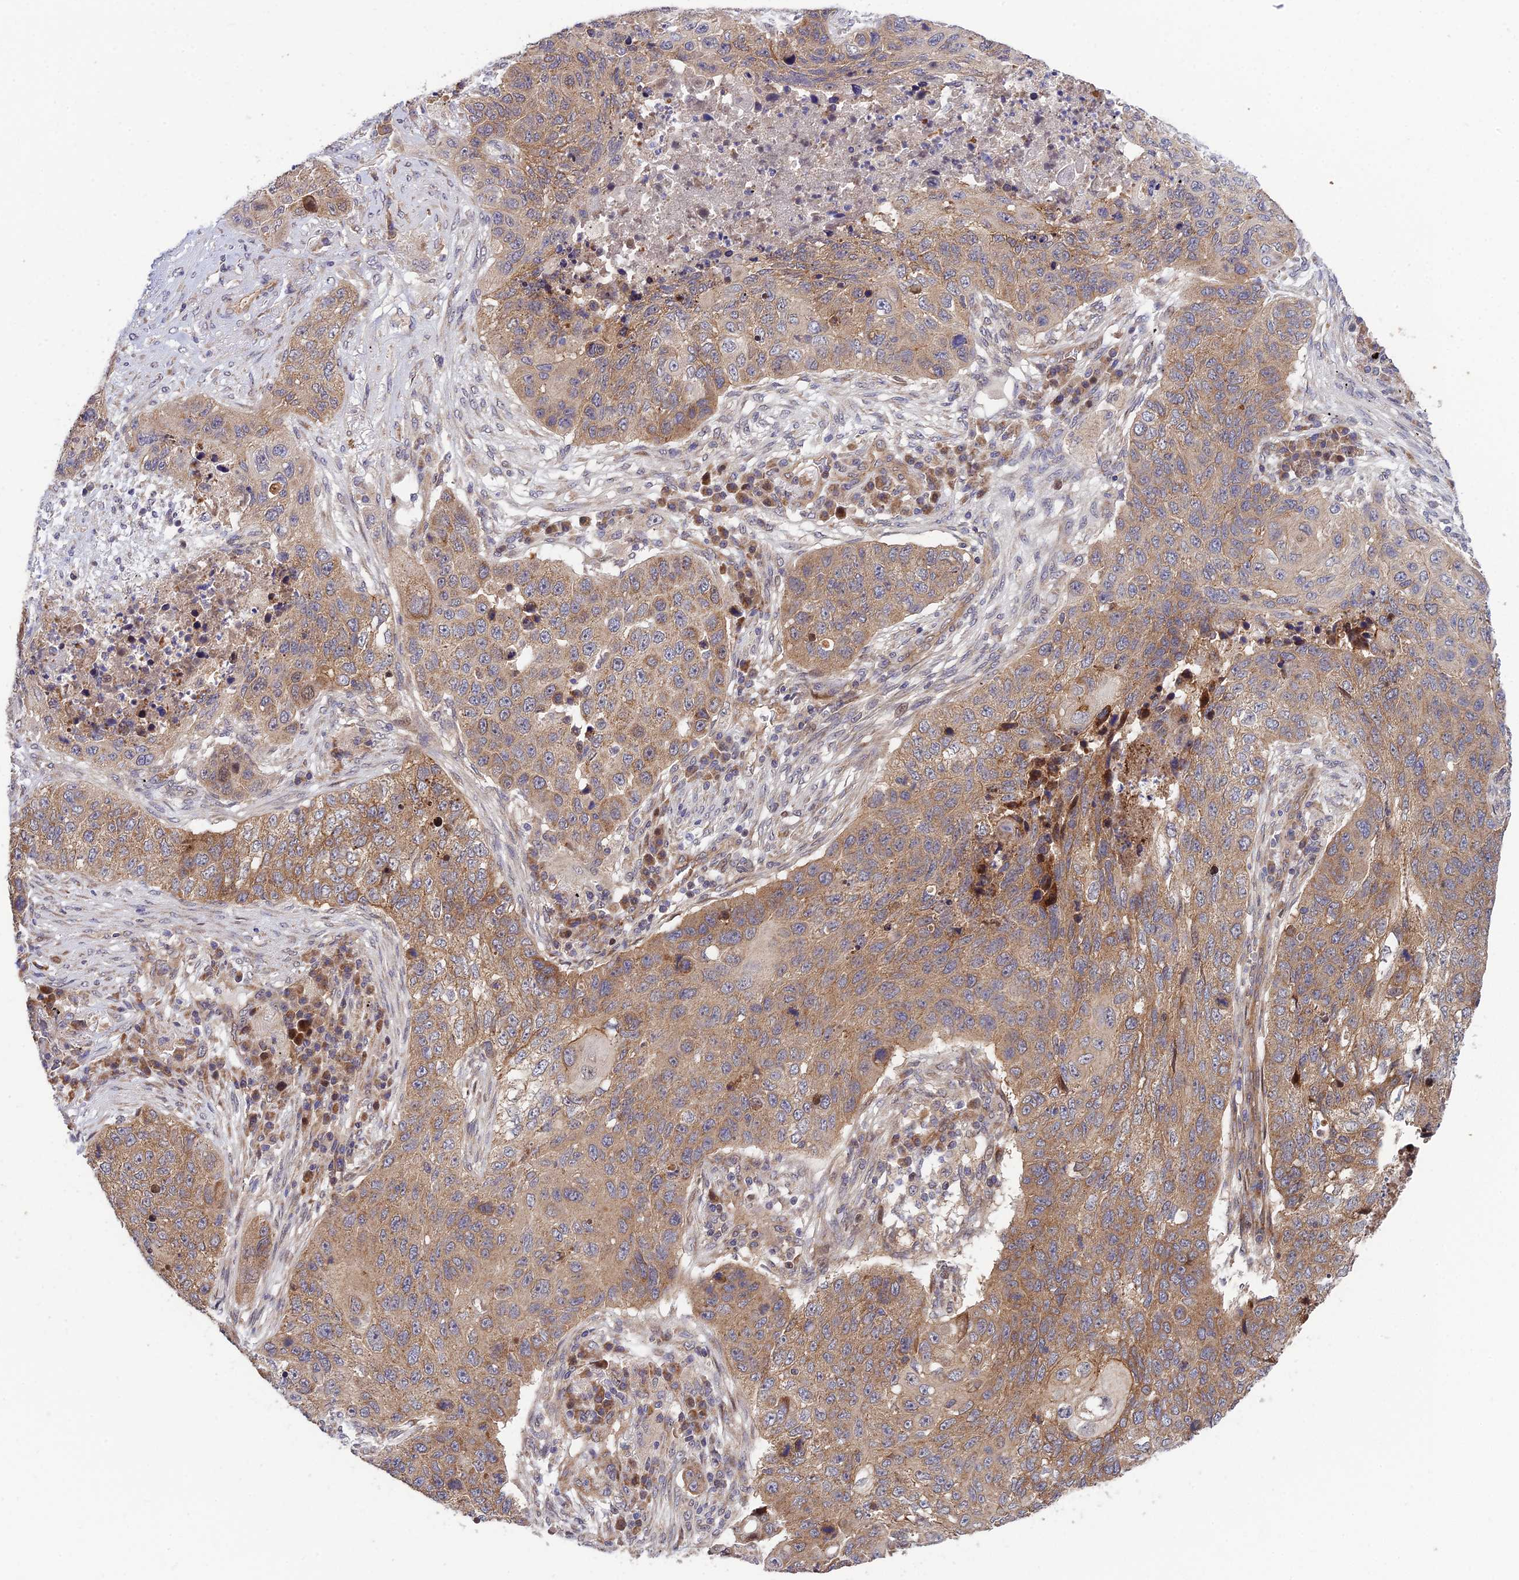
{"staining": {"intensity": "moderate", "quantity": ">75%", "location": "cytoplasmic/membranous"}, "tissue": "lung cancer", "cell_type": "Tumor cells", "image_type": "cancer", "snomed": [{"axis": "morphology", "description": "Squamous cell carcinoma, NOS"}, {"axis": "topography", "description": "Lung"}], "caption": "IHC (DAB) staining of human squamous cell carcinoma (lung) shows moderate cytoplasmic/membranous protein positivity in about >75% of tumor cells.", "gene": "PLEKHG2", "patient": {"sex": "female", "age": 63}}